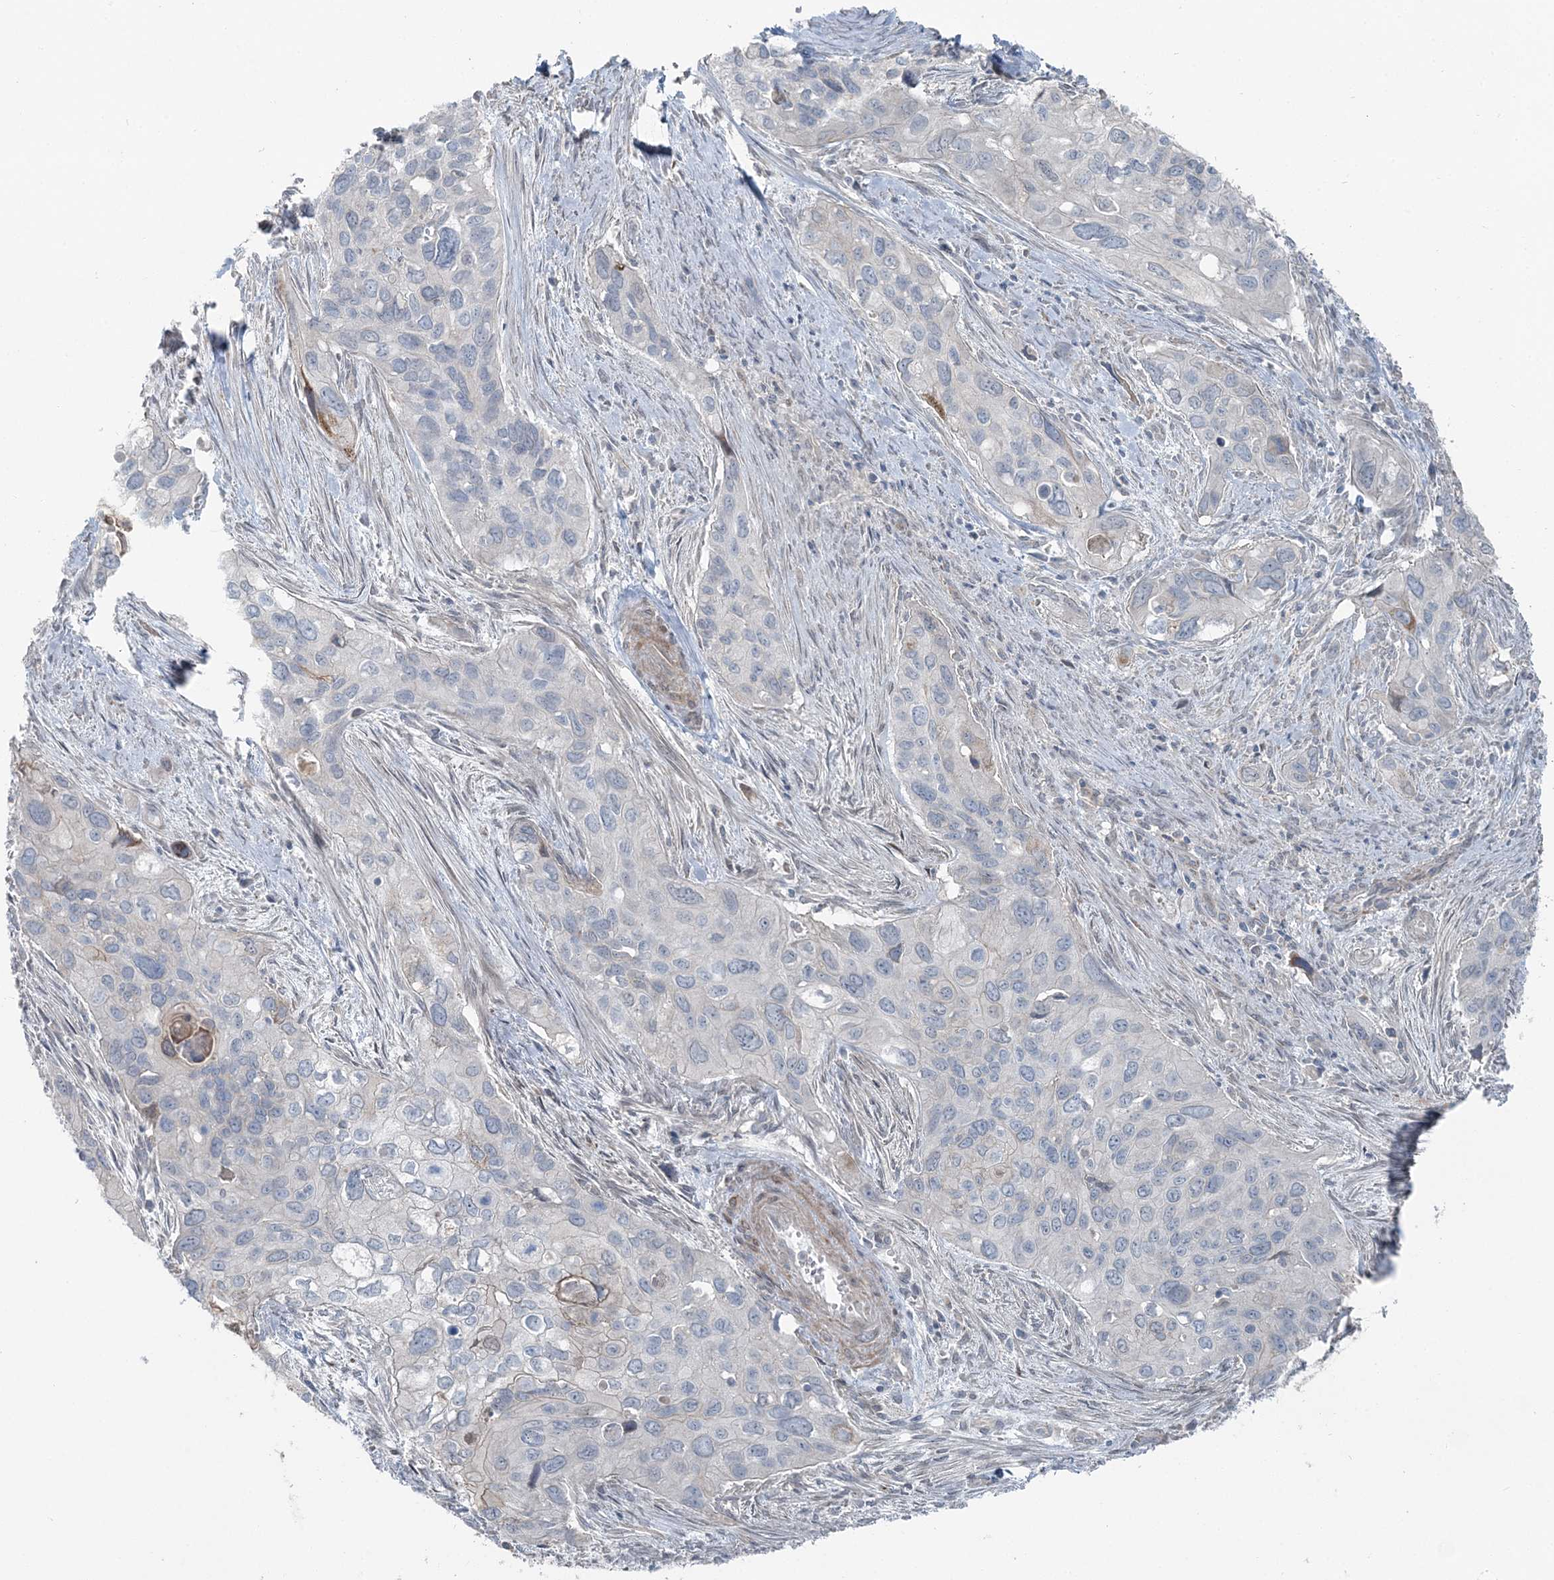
{"staining": {"intensity": "negative", "quantity": "none", "location": "none"}, "tissue": "cervical cancer", "cell_type": "Tumor cells", "image_type": "cancer", "snomed": [{"axis": "morphology", "description": "Squamous cell carcinoma, NOS"}, {"axis": "topography", "description": "Cervix"}], "caption": "Cervical squamous cell carcinoma stained for a protein using immunohistochemistry exhibits no expression tumor cells.", "gene": "FBXL17", "patient": {"sex": "female", "age": 55}}